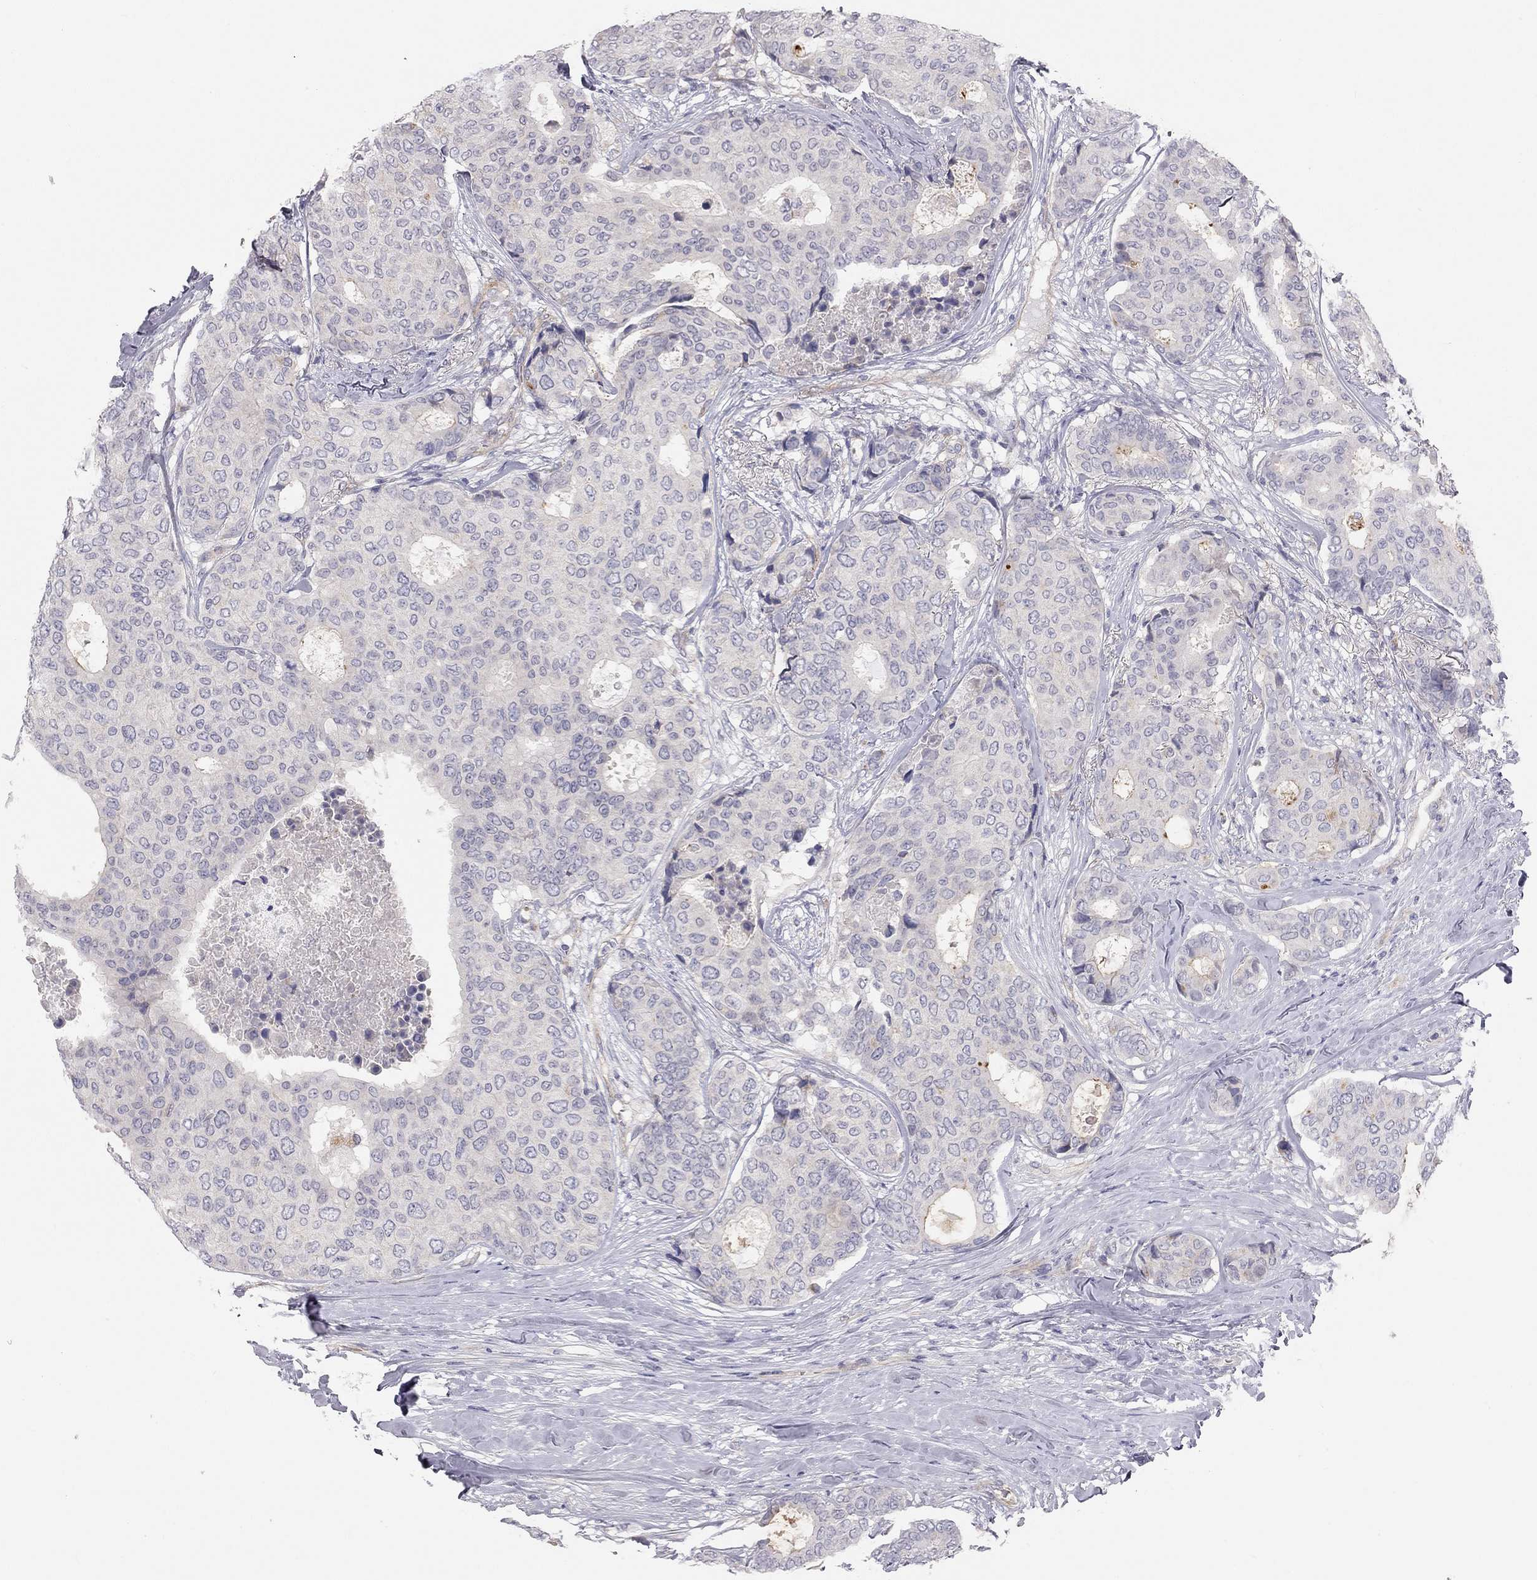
{"staining": {"intensity": "negative", "quantity": "none", "location": "none"}, "tissue": "breast cancer", "cell_type": "Tumor cells", "image_type": "cancer", "snomed": [{"axis": "morphology", "description": "Duct carcinoma"}, {"axis": "topography", "description": "Breast"}], "caption": "DAB (3,3'-diaminobenzidine) immunohistochemical staining of human breast cancer reveals no significant positivity in tumor cells. (DAB immunohistochemistry (IHC) with hematoxylin counter stain).", "gene": "GPRC5B", "patient": {"sex": "female", "age": 75}}